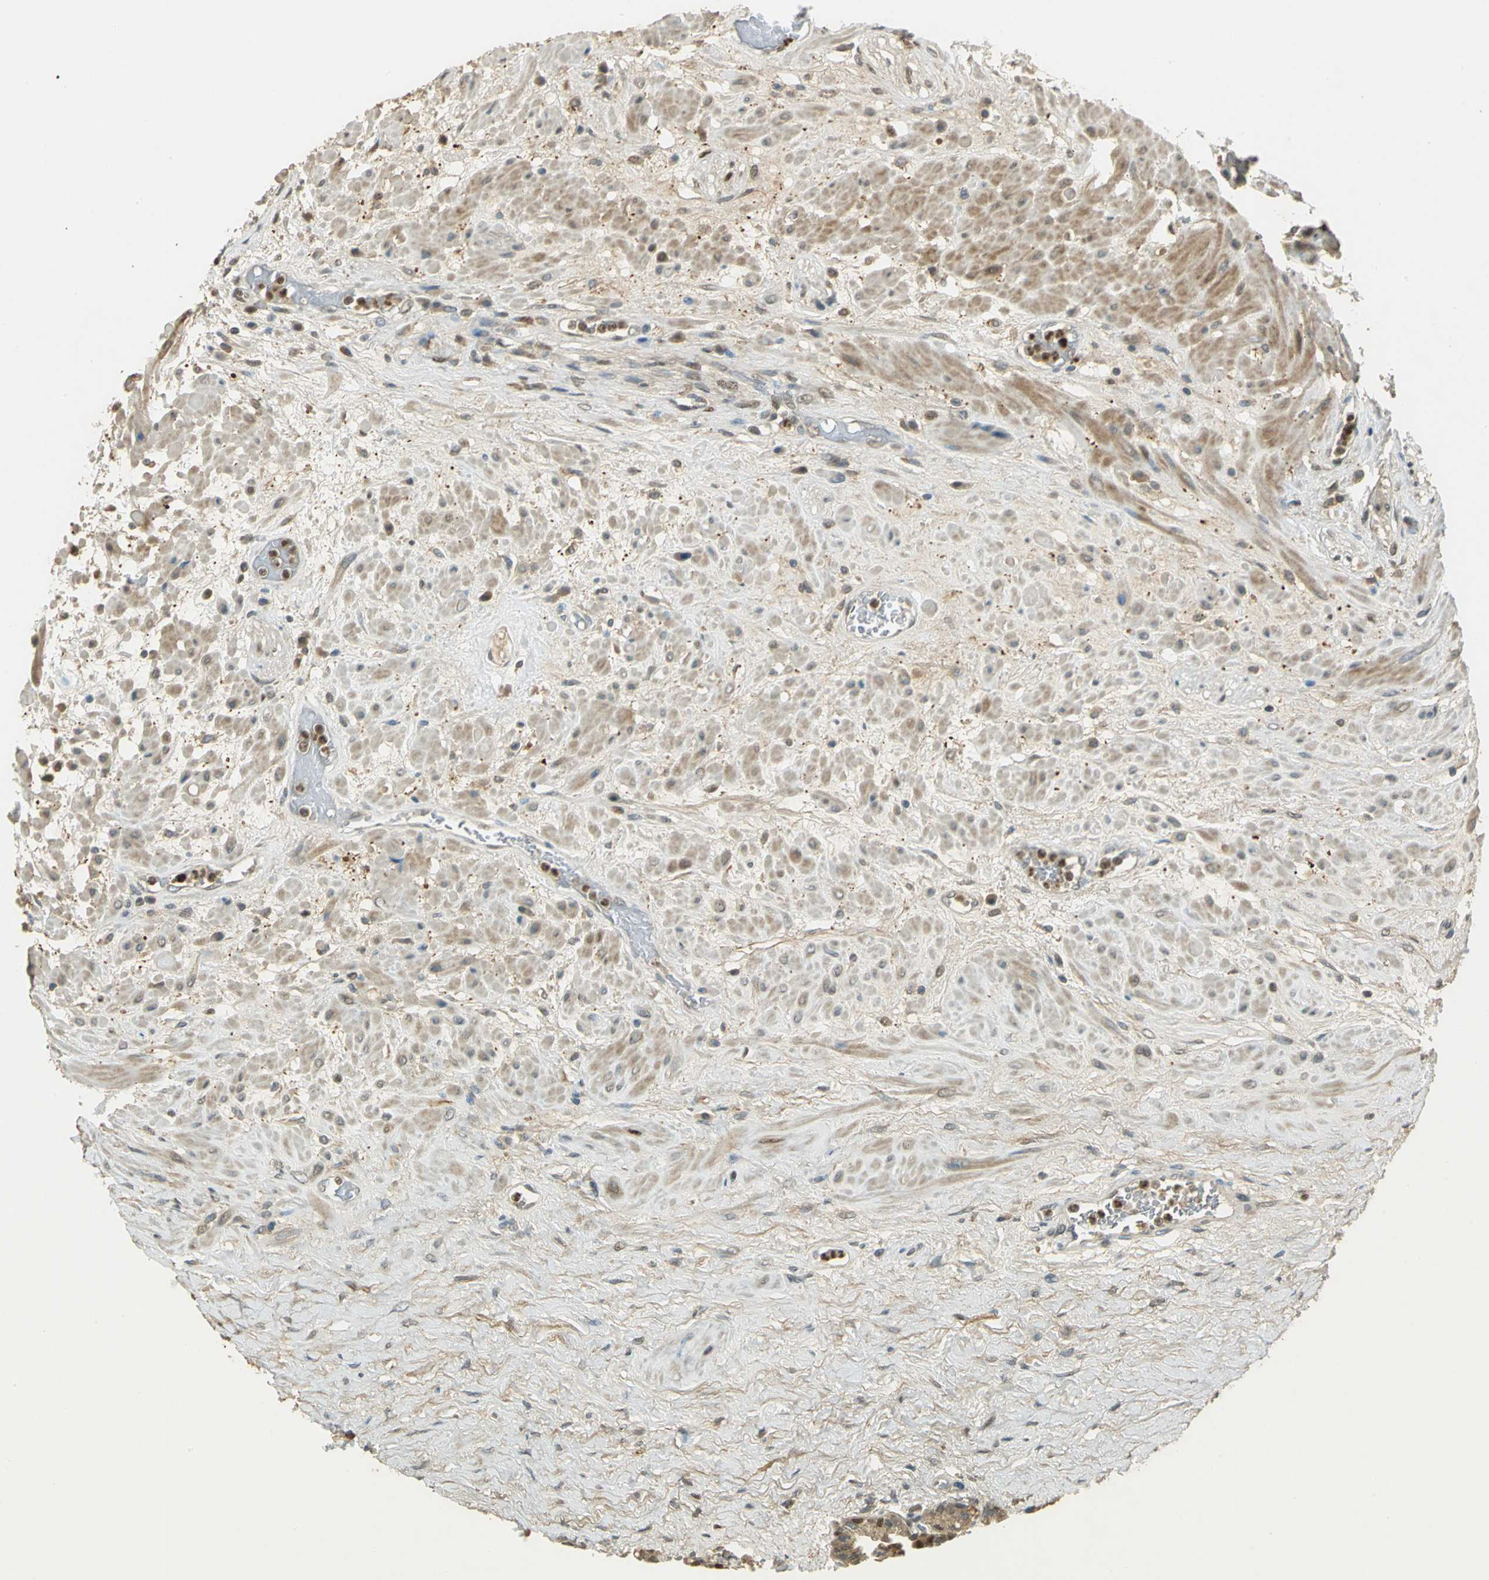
{"staining": {"intensity": "moderate", "quantity": "25%-75%", "location": "cytoplasmic/membranous,nuclear"}, "tissue": "seminal vesicle", "cell_type": "Glandular cells", "image_type": "normal", "snomed": [{"axis": "morphology", "description": "Normal tissue, NOS"}, {"axis": "topography", "description": "Seminal veicle"}], "caption": "Protein analysis of normal seminal vesicle displays moderate cytoplasmic/membranous,nuclear expression in about 25%-75% of glandular cells. The staining was performed using DAB, with brown indicating positive protein expression. Nuclei are stained blue with hematoxylin.", "gene": "BIRC2", "patient": {"sex": "male", "age": 61}}